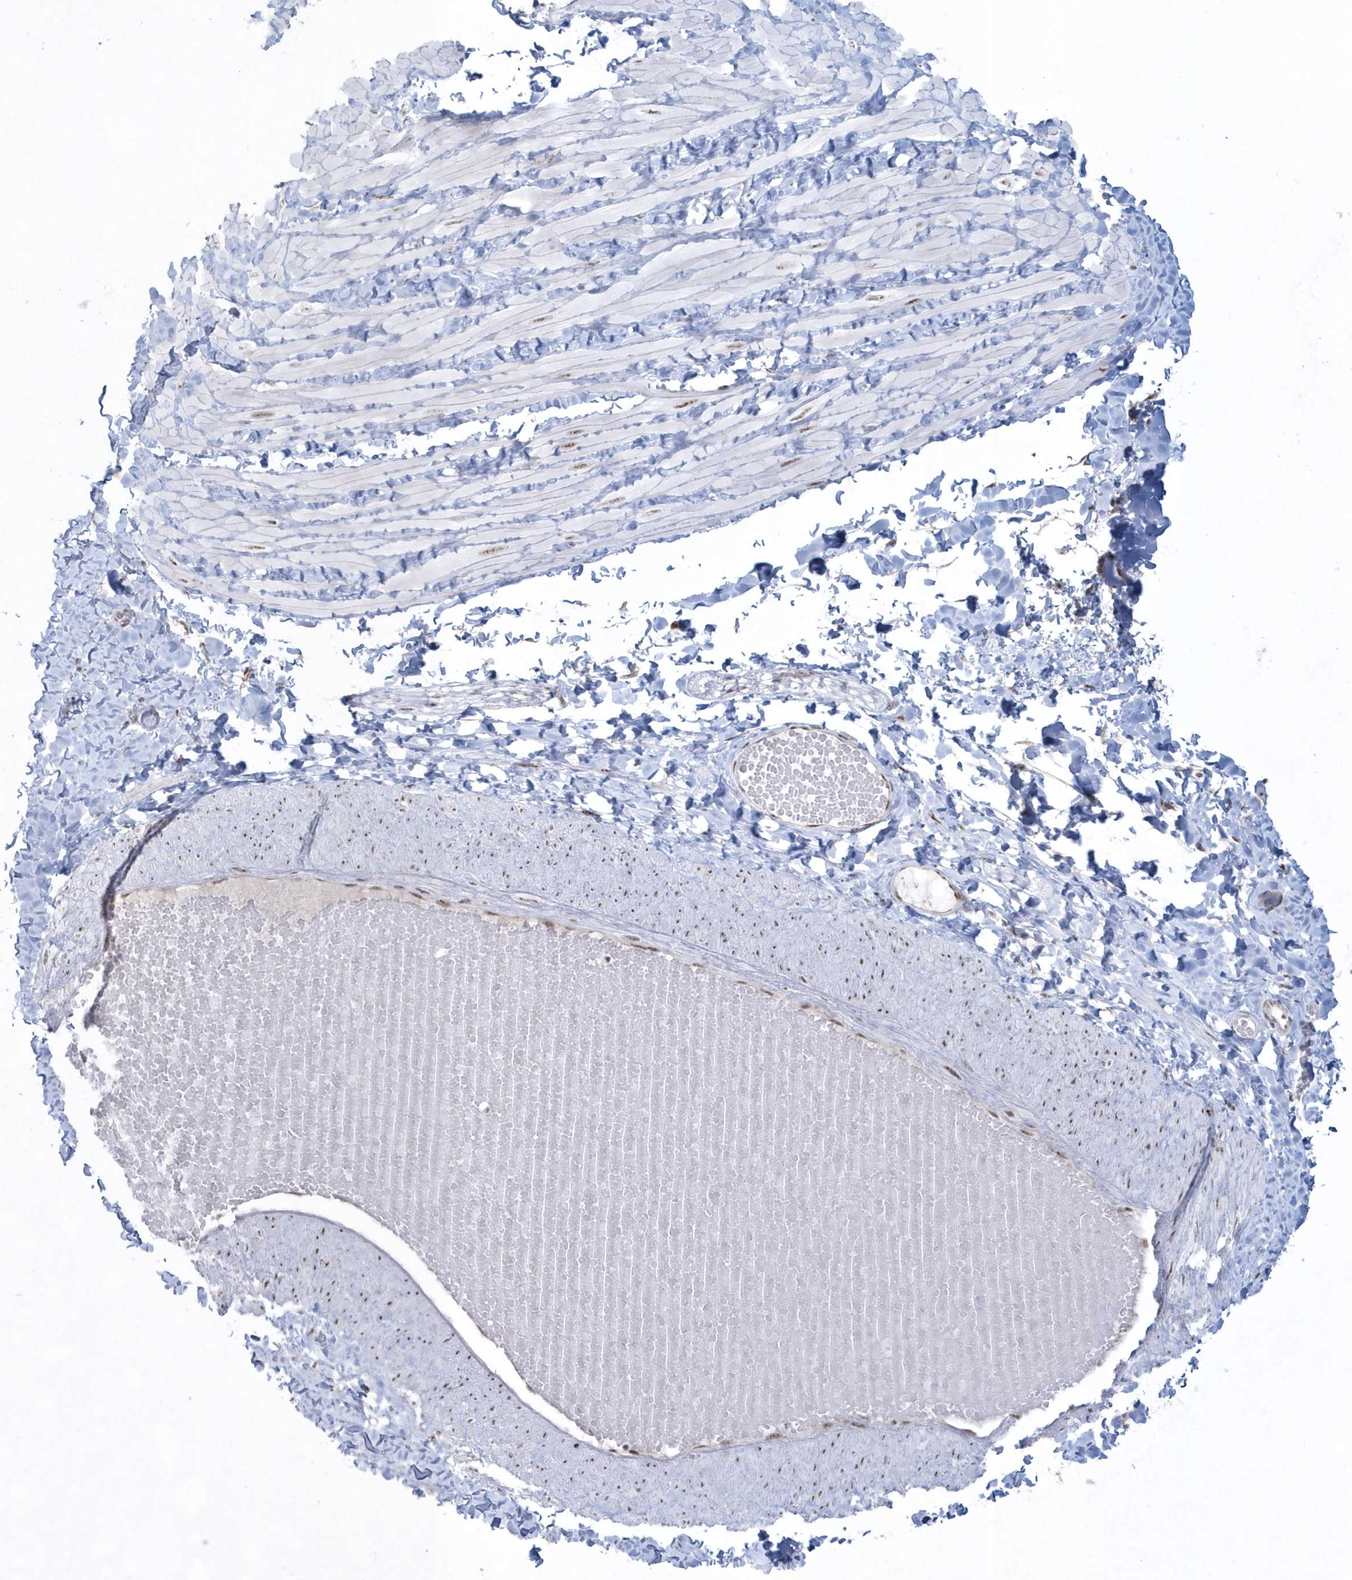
{"staining": {"intensity": "negative", "quantity": "none", "location": "none"}, "tissue": "adipose tissue", "cell_type": "Adipocytes", "image_type": "normal", "snomed": [{"axis": "morphology", "description": "Normal tissue, NOS"}, {"axis": "topography", "description": "Adipose tissue"}, {"axis": "topography", "description": "Vascular tissue"}, {"axis": "topography", "description": "Peripheral nerve tissue"}], "caption": "Protein analysis of unremarkable adipose tissue exhibits no significant staining in adipocytes.", "gene": "KDM6B", "patient": {"sex": "male", "age": 25}}